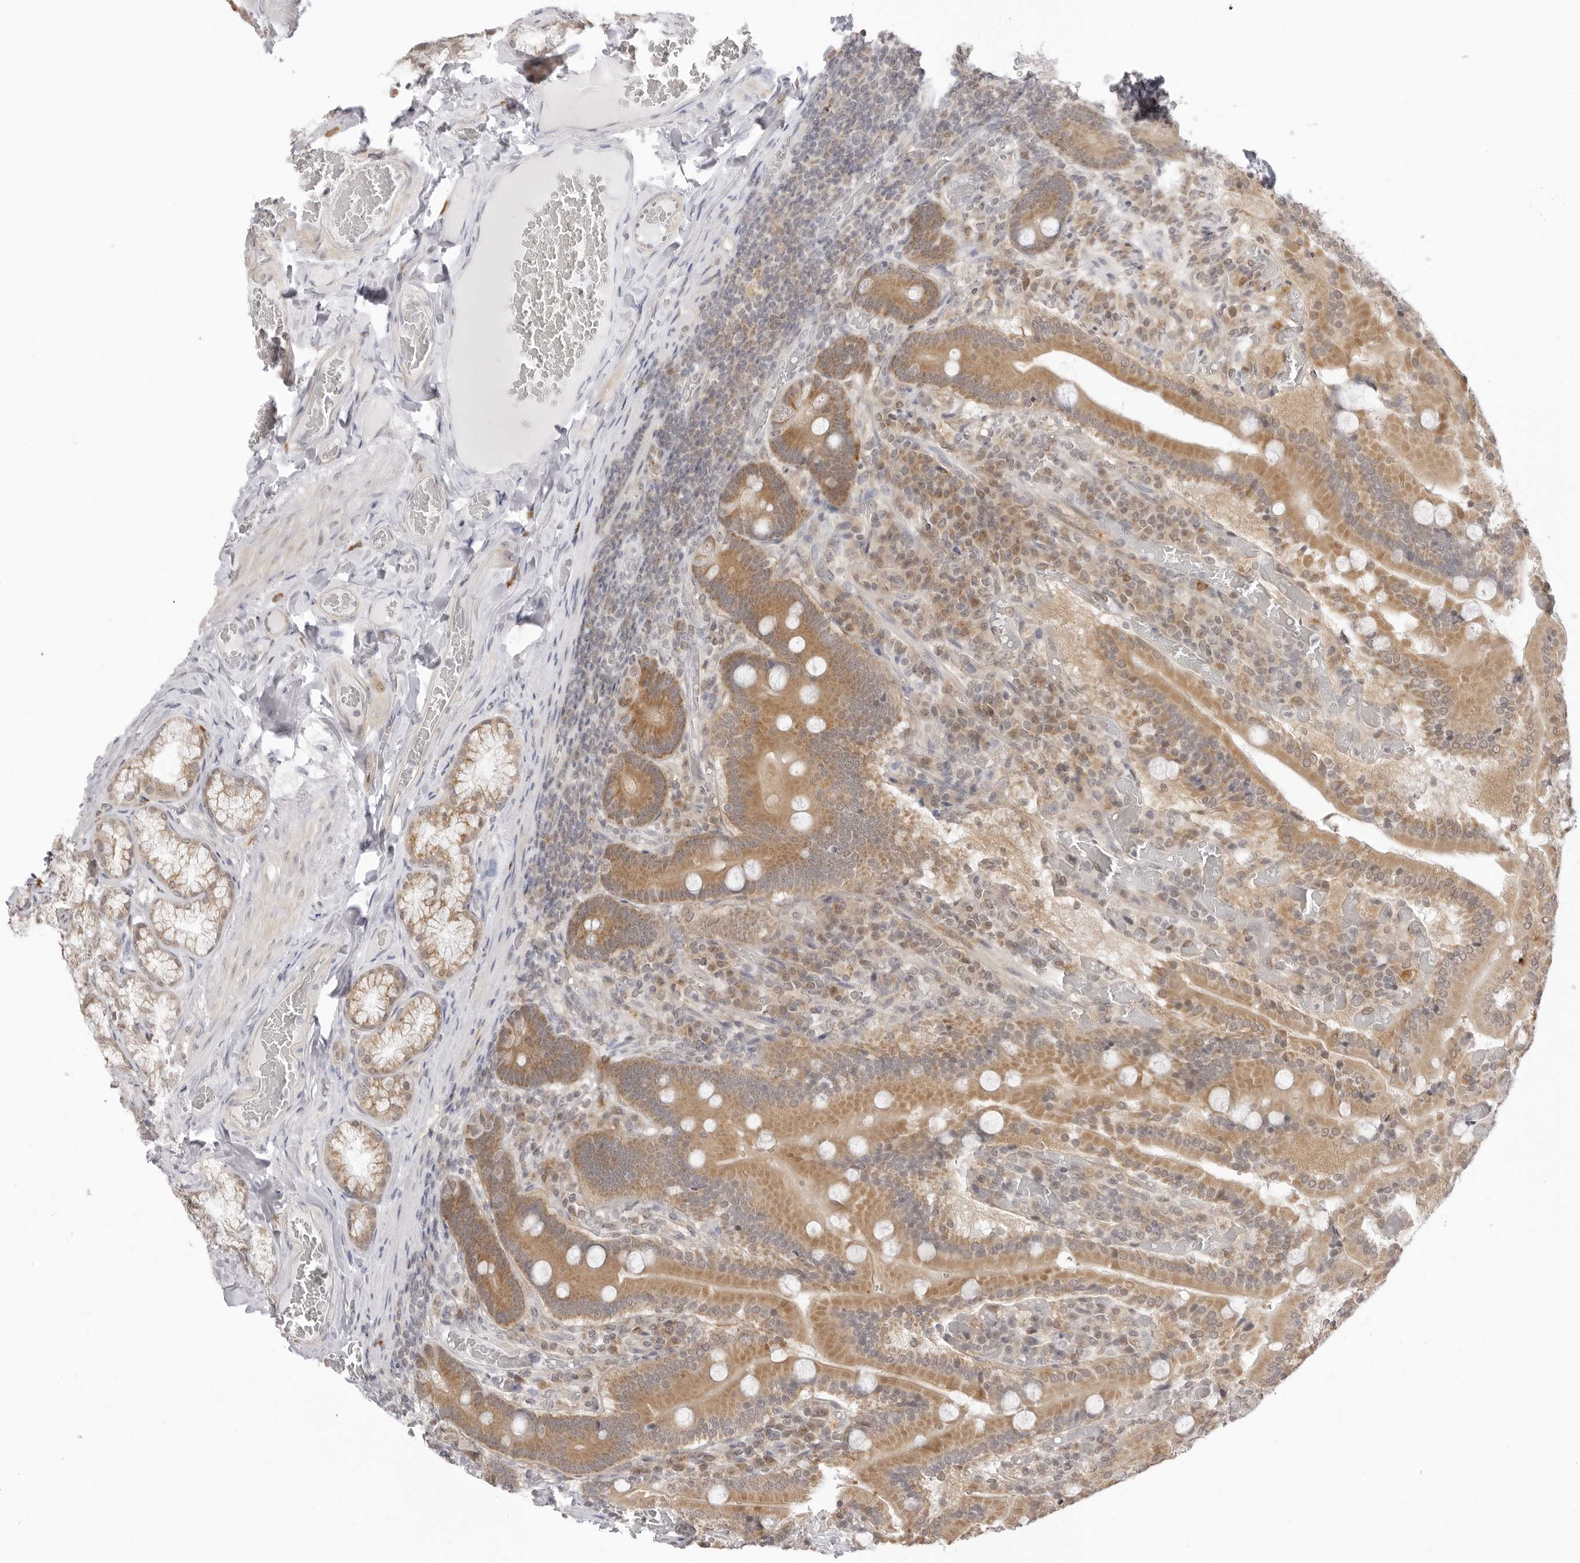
{"staining": {"intensity": "moderate", "quantity": ">75%", "location": "cytoplasmic/membranous"}, "tissue": "duodenum", "cell_type": "Glandular cells", "image_type": "normal", "snomed": [{"axis": "morphology", "description": "Normal tissue, NOS"}, {"axis": "topography", "description": "Duodenum"}], "caption": "Unremarkable duodenum displays moderate cytoplasmic/membranous staining in about >75% of glandular cells.", "gene": "FDPS", "patient": {"sex": "female", "age": 62}}